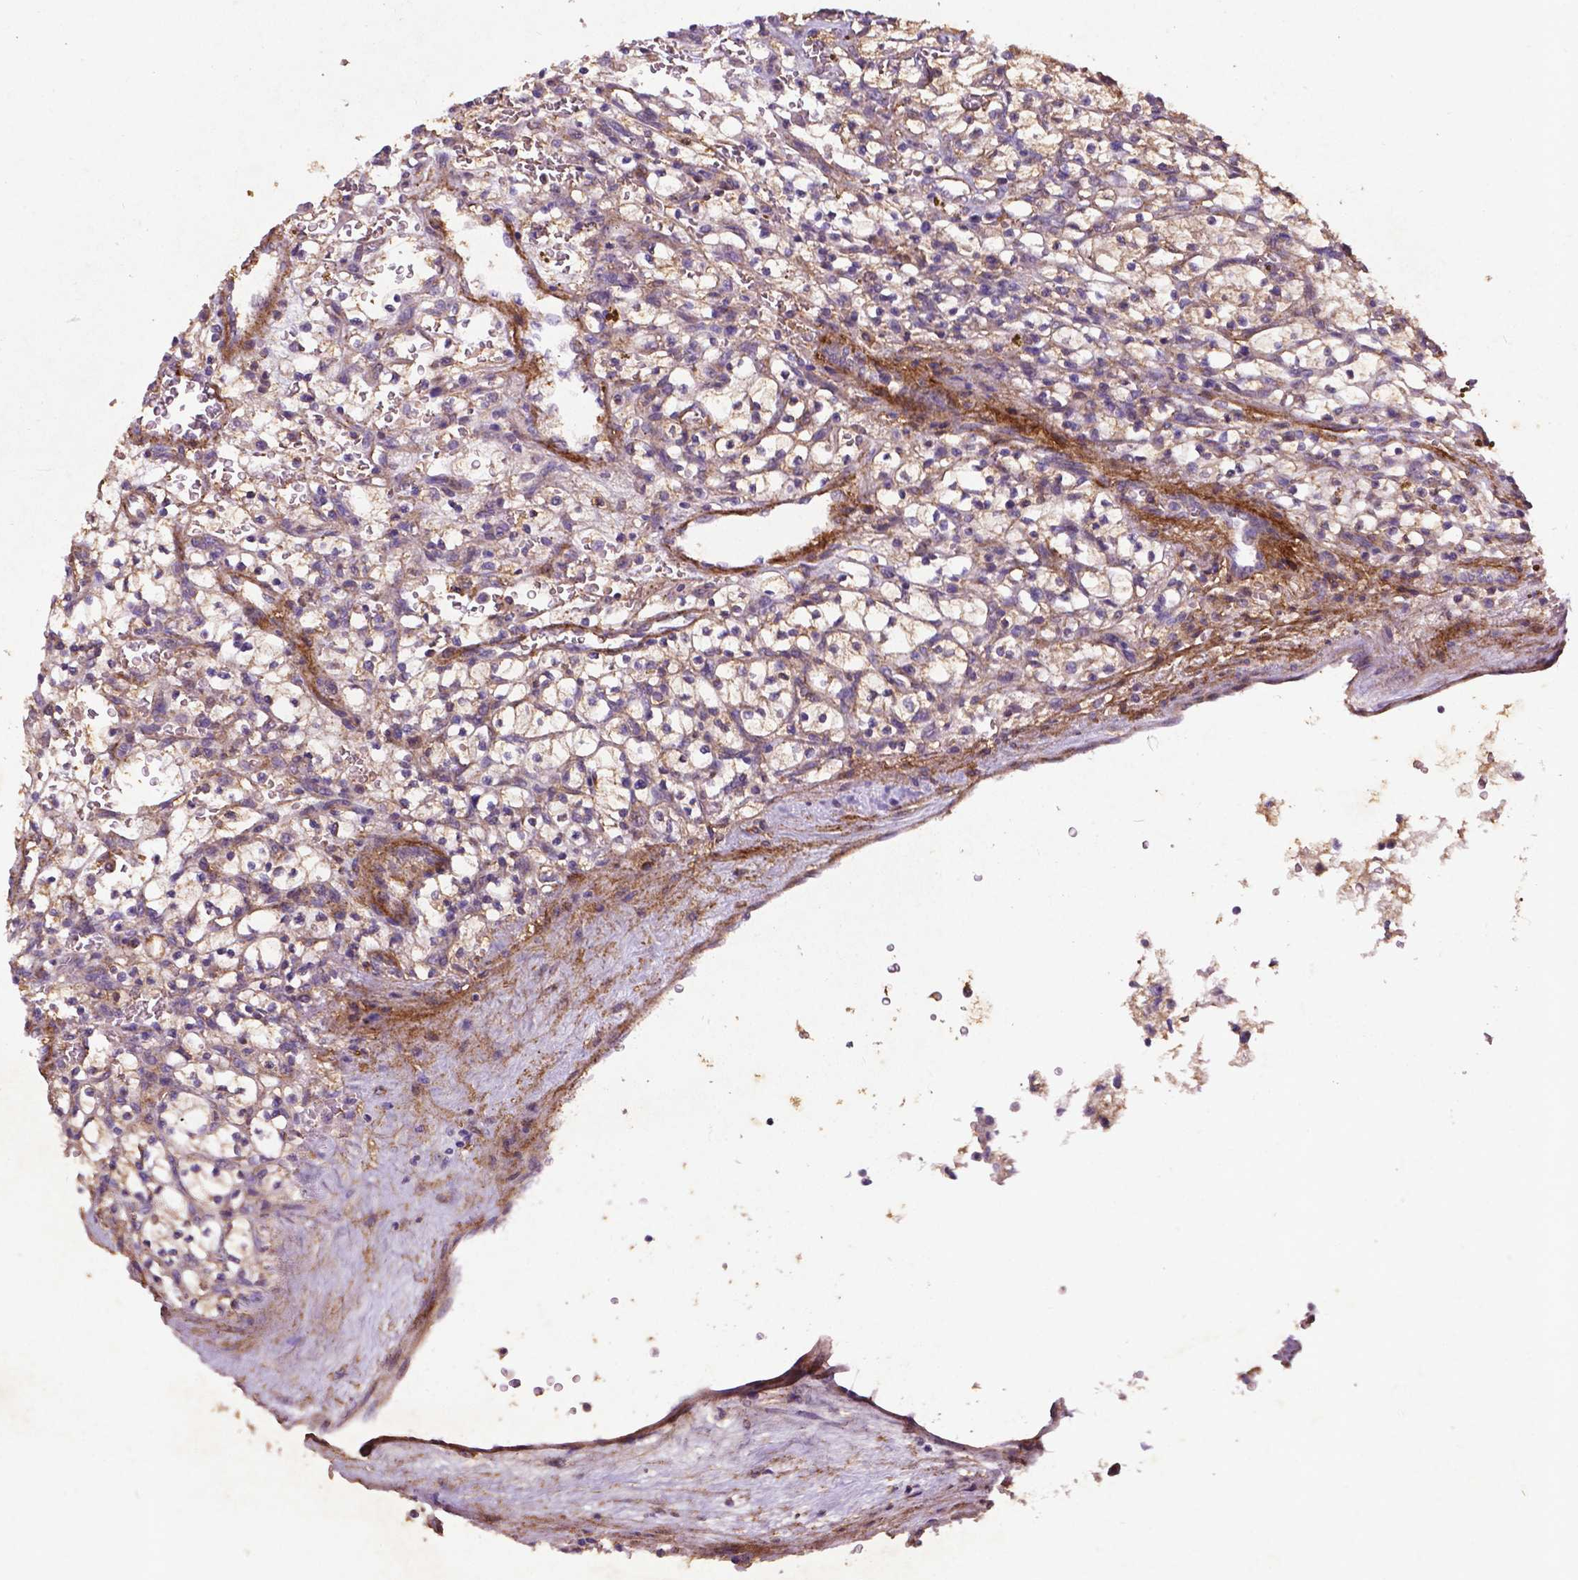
{"staining": {"intensity": "weak", "quantity": ">75%", "location": "cytoplasmic/membranous"}, "tissue": "renal cancer", "cell_type": "Tumor cells", "image_type": "cancer", "snomed": [{"axis": "morphology", "description": "Adenocarcinoma, NOS"}, {"axis": "topography", "description": "Kidney"}], "caption": "Renal adenocarcinoma was stained to show a protein in brown. There is low levels of weak cytoplasmic/membranous expression in about >75% of tumor cells.", "gene": "RRAS", "patient": {"sex": "female", "age": 64}}